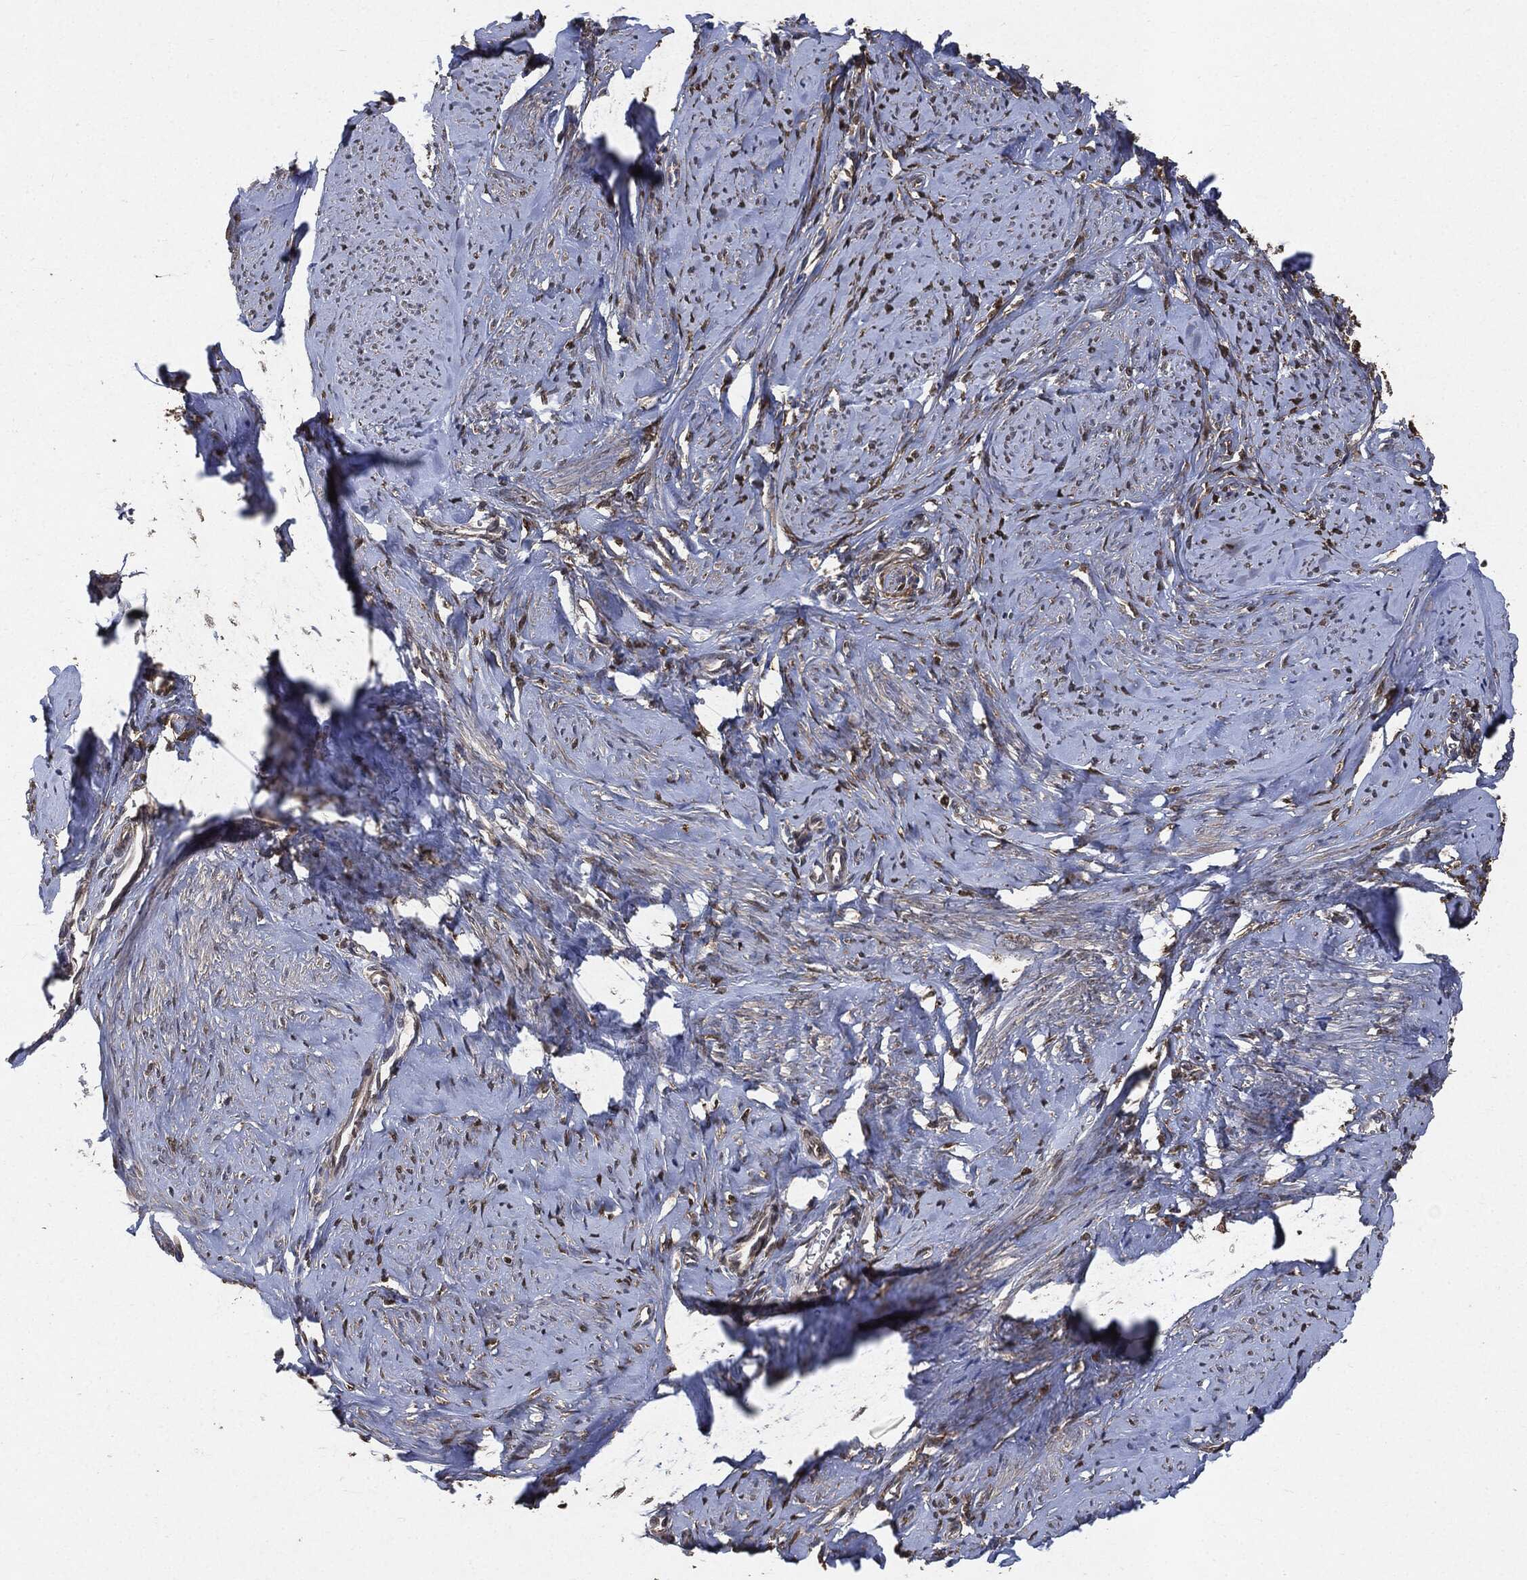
{"staining": {"intensity": "negative", "quantity": "none", "location": "none"}, "tissue": "smooth muscle", "cell_type": "Smooth muscle cells", "image_type": "normal", "snomed": [{"axis": "morphology", "description": "Normal tissue, NOS"}, {"axis": "topography", "description": "Smooth muscle"}], "caption": "The immunohistochemistry (IHC) histopathology image has no significant staining in smooth muscle cells of smooth muscle.", "gene": "BRAF", "patient": {"sex": "female", "age": 48}}